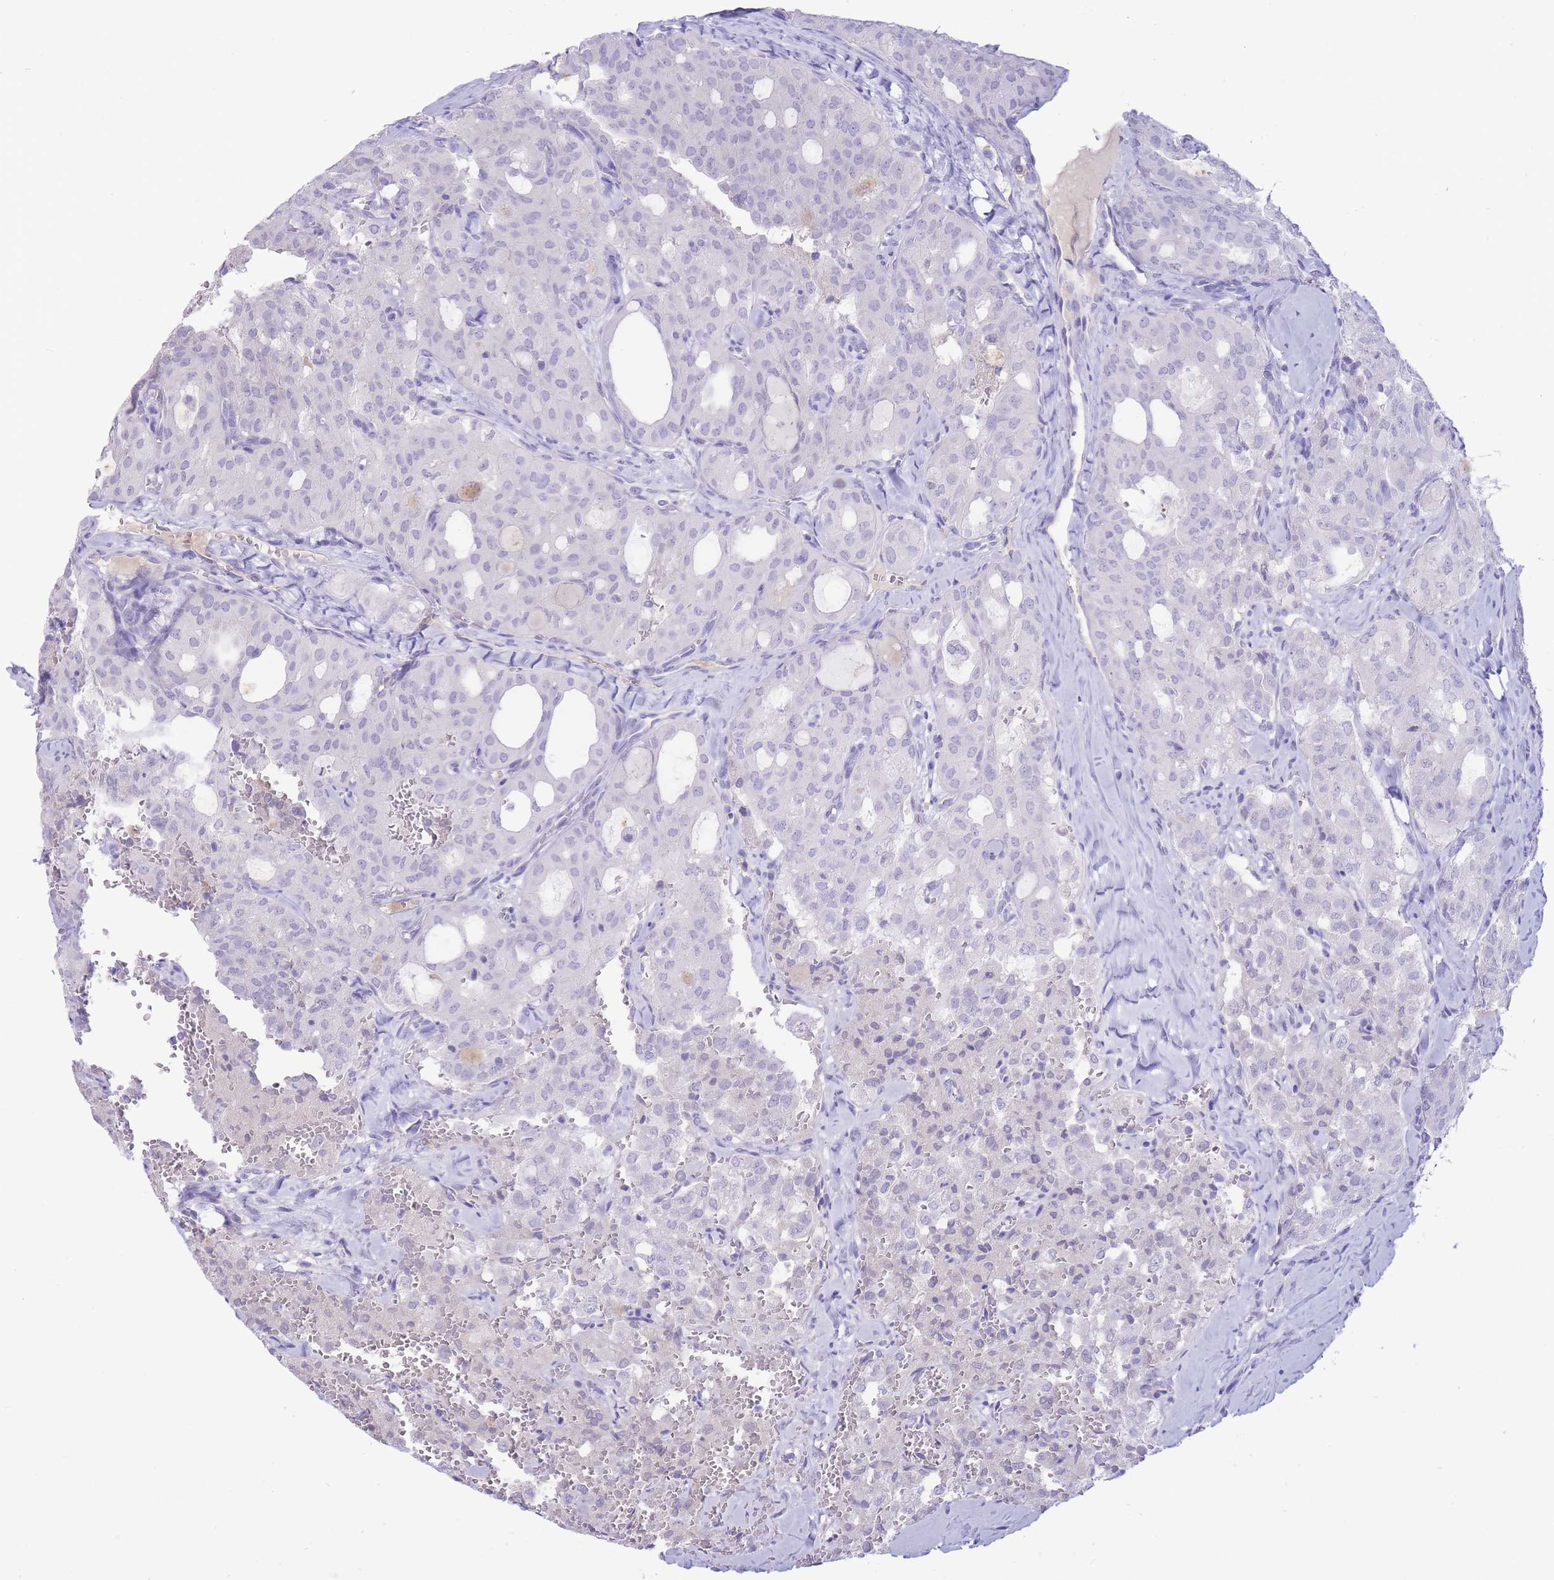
{"staining": {"intensity": "negative", "quantity": "none", "location": "none"}, "tissue": "thyroid cancer", "cell_type": "Tumor cells", "image_type": "cancer", "snomed": [{"axis": "morphology", "description": "Follicular adenoma carcinoma, NOS"}, {"axis": "topography", "description": "Thyroid gland"}], "caption": "Human follicular adenoma carcinoma (thyroid) stained for a protein using IHC displays no positivity in tumor cells.", "gene": "ASAP3", "patient": {"sex": "male", "age": 75}}